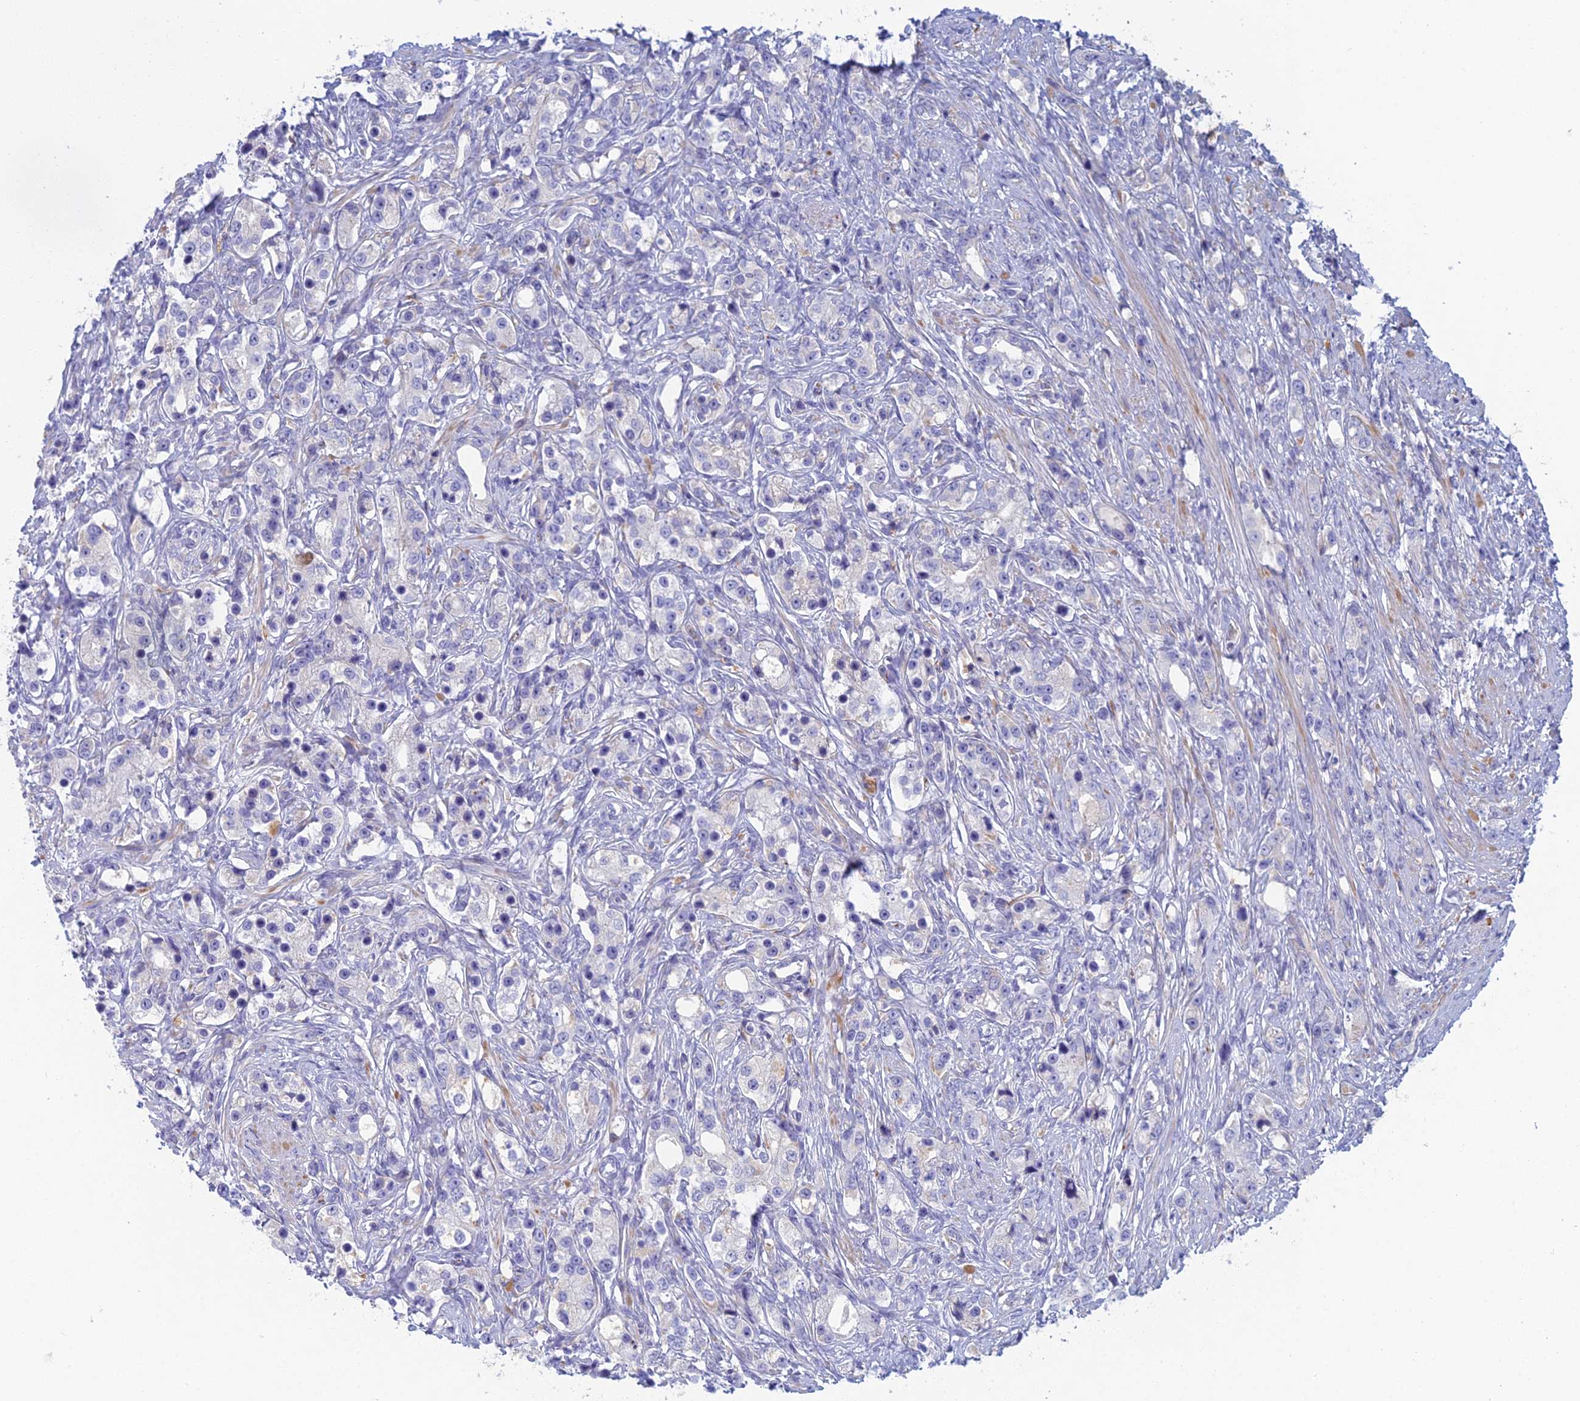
{"staining": {"intensity": "negative", "quantity": "none", "location": "none"}, "tissue": "prostate cancer", "cell_type": "Tumor cells", "image_type": "cancer", "snomed": [{"axis": "morphology", "description": "Adenocarcinoma, High grade"}, {"axis": "topography", "description": "Prostate"}], "caption": "Tumor cells are negative for brown protein staining in prostate adenocarcinoma (high-grade).", "gene": "FERD3L", "patient": {"sex": "male", "age": 63}}